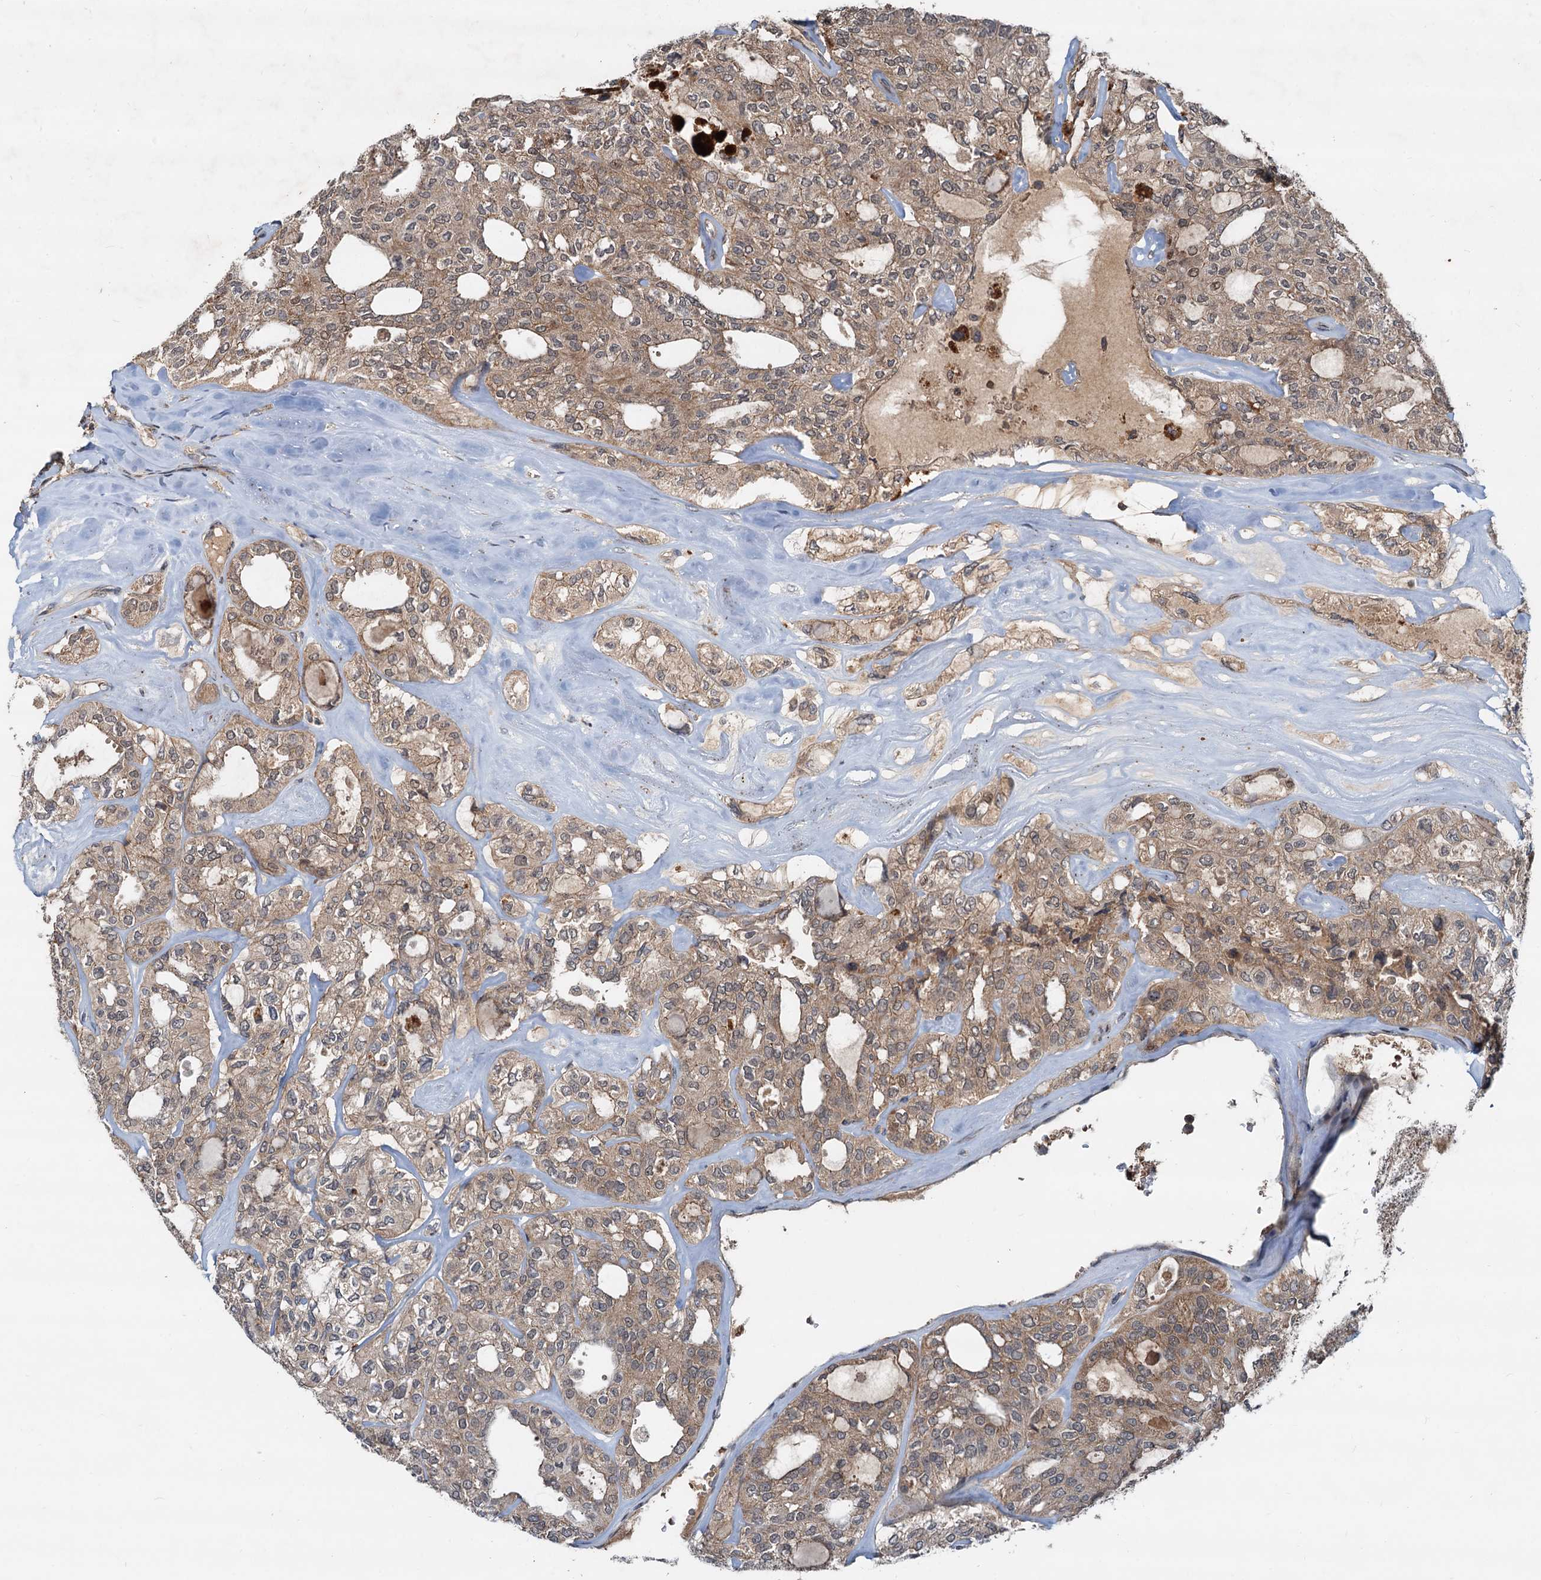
{"staining": {"intensity": "moderate", "quantity": ">75%", "location": "cytoplasmic/membranous"}, "tissue": "thyroid cancer", "cell_type": "Tumor cells", "image_type": "cancer", "snomed": [{"axis": "morphology", "description": "Follicular adenoma carcinoma, NOS"}, {"axis": "topography", "description": "Thyroid gland"}], "caption": "DAB immunohistochemical staining of human thyroid cancer (follicular adenoma carcinoma) exhibits moderate cytoplasmic/membranous protein staining in about >75% of tumor cells.", "gene": "CEP68", "patient": {"sex": "male", "age": 75}}